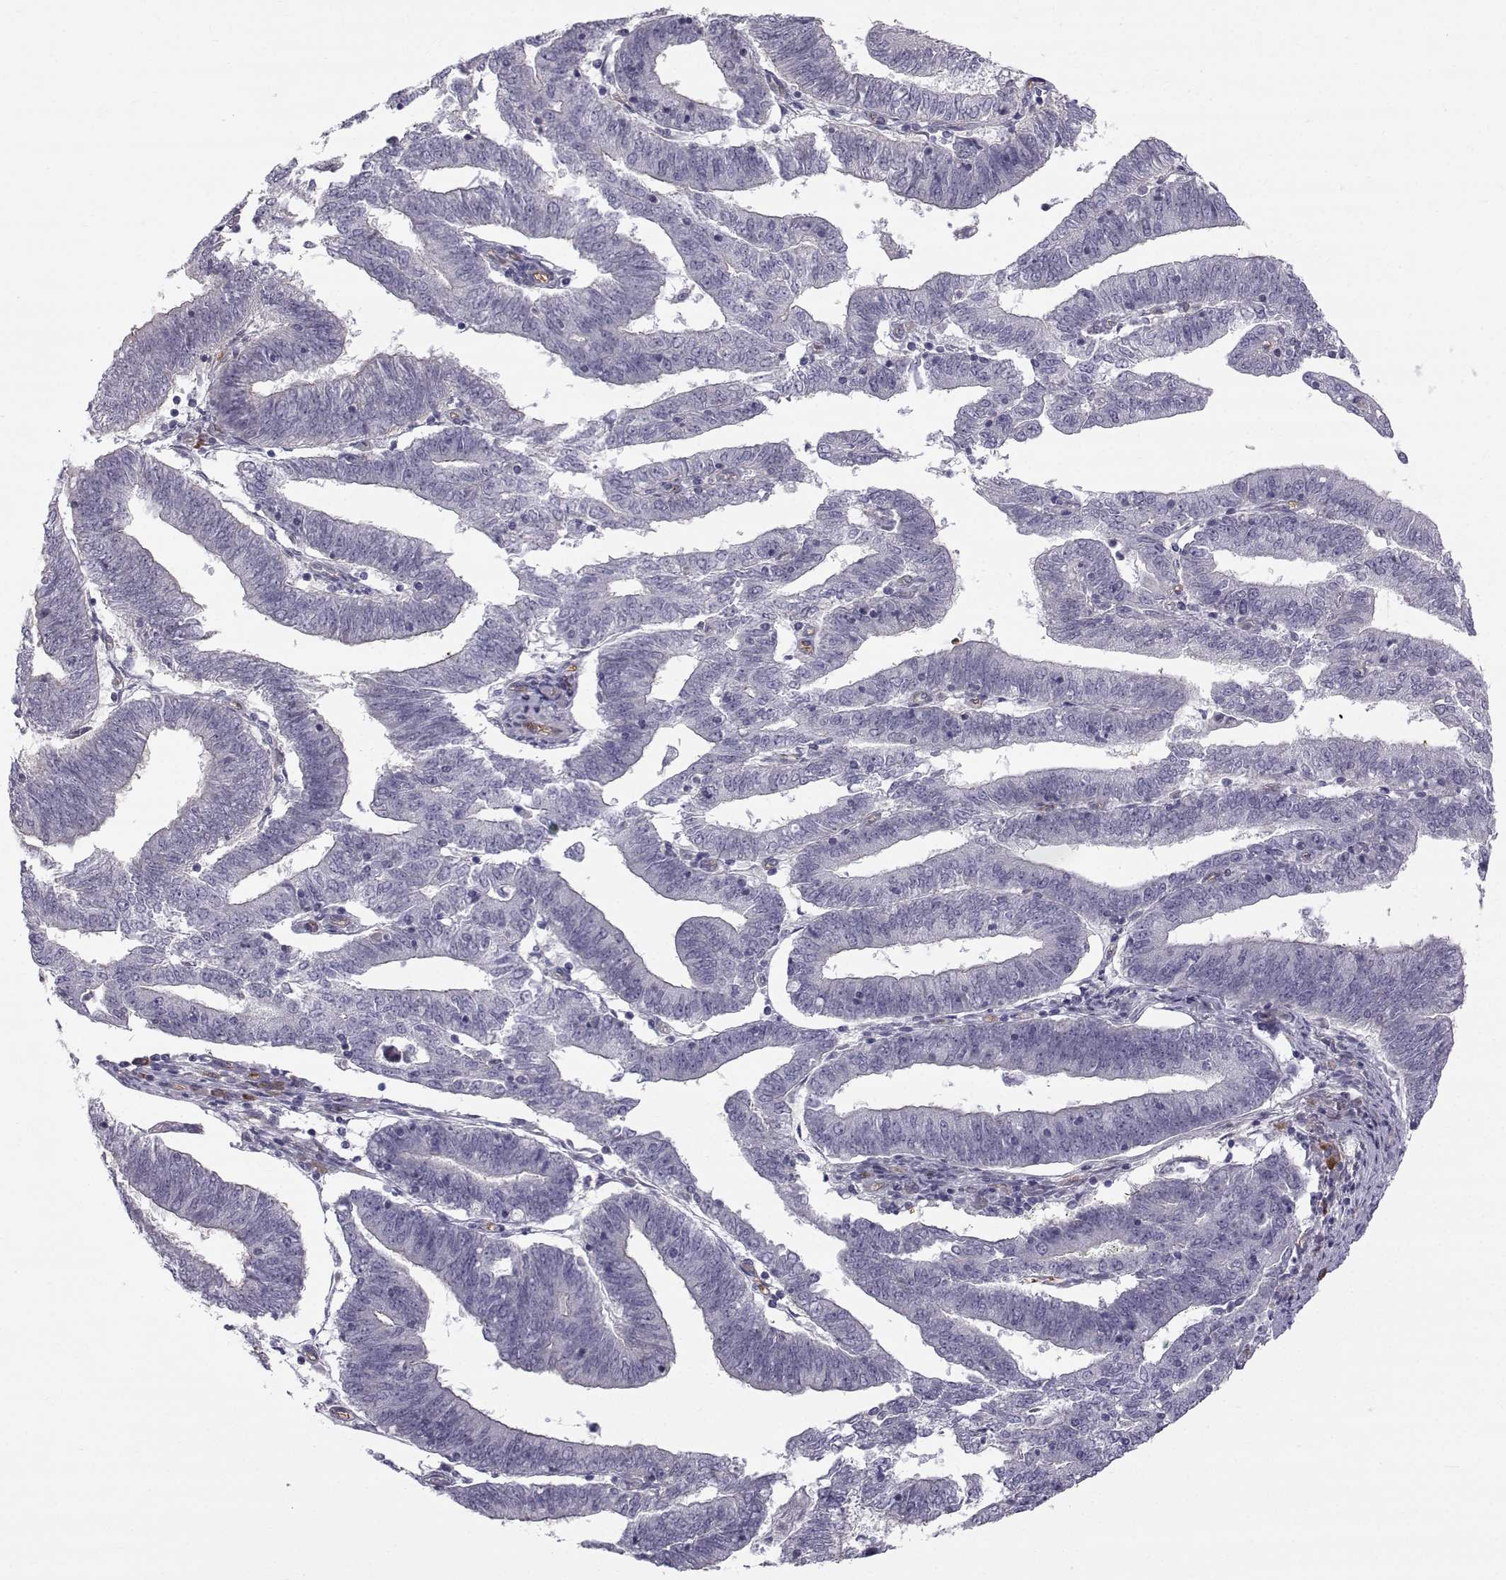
{"staining": {"intensity": "negative", "quantity": "none", "location": "none"}, "tissue": "endometrial cancer", "cell_type": "Tumor cells", "image_type": "cancer", "snomed": [{"axis": "morphology", "description": "Adenocarcinoma, NOS"}, {"axis": "topography", "description": "Endometrium"}], "caption": "Immunohistochemistry (IHC) micrograph of endometrial cancer stained for a protein (brown), which shows no staining in tumor cells.", "gene": "QPCT", "patient": {"sex": "female", "age": 82}}